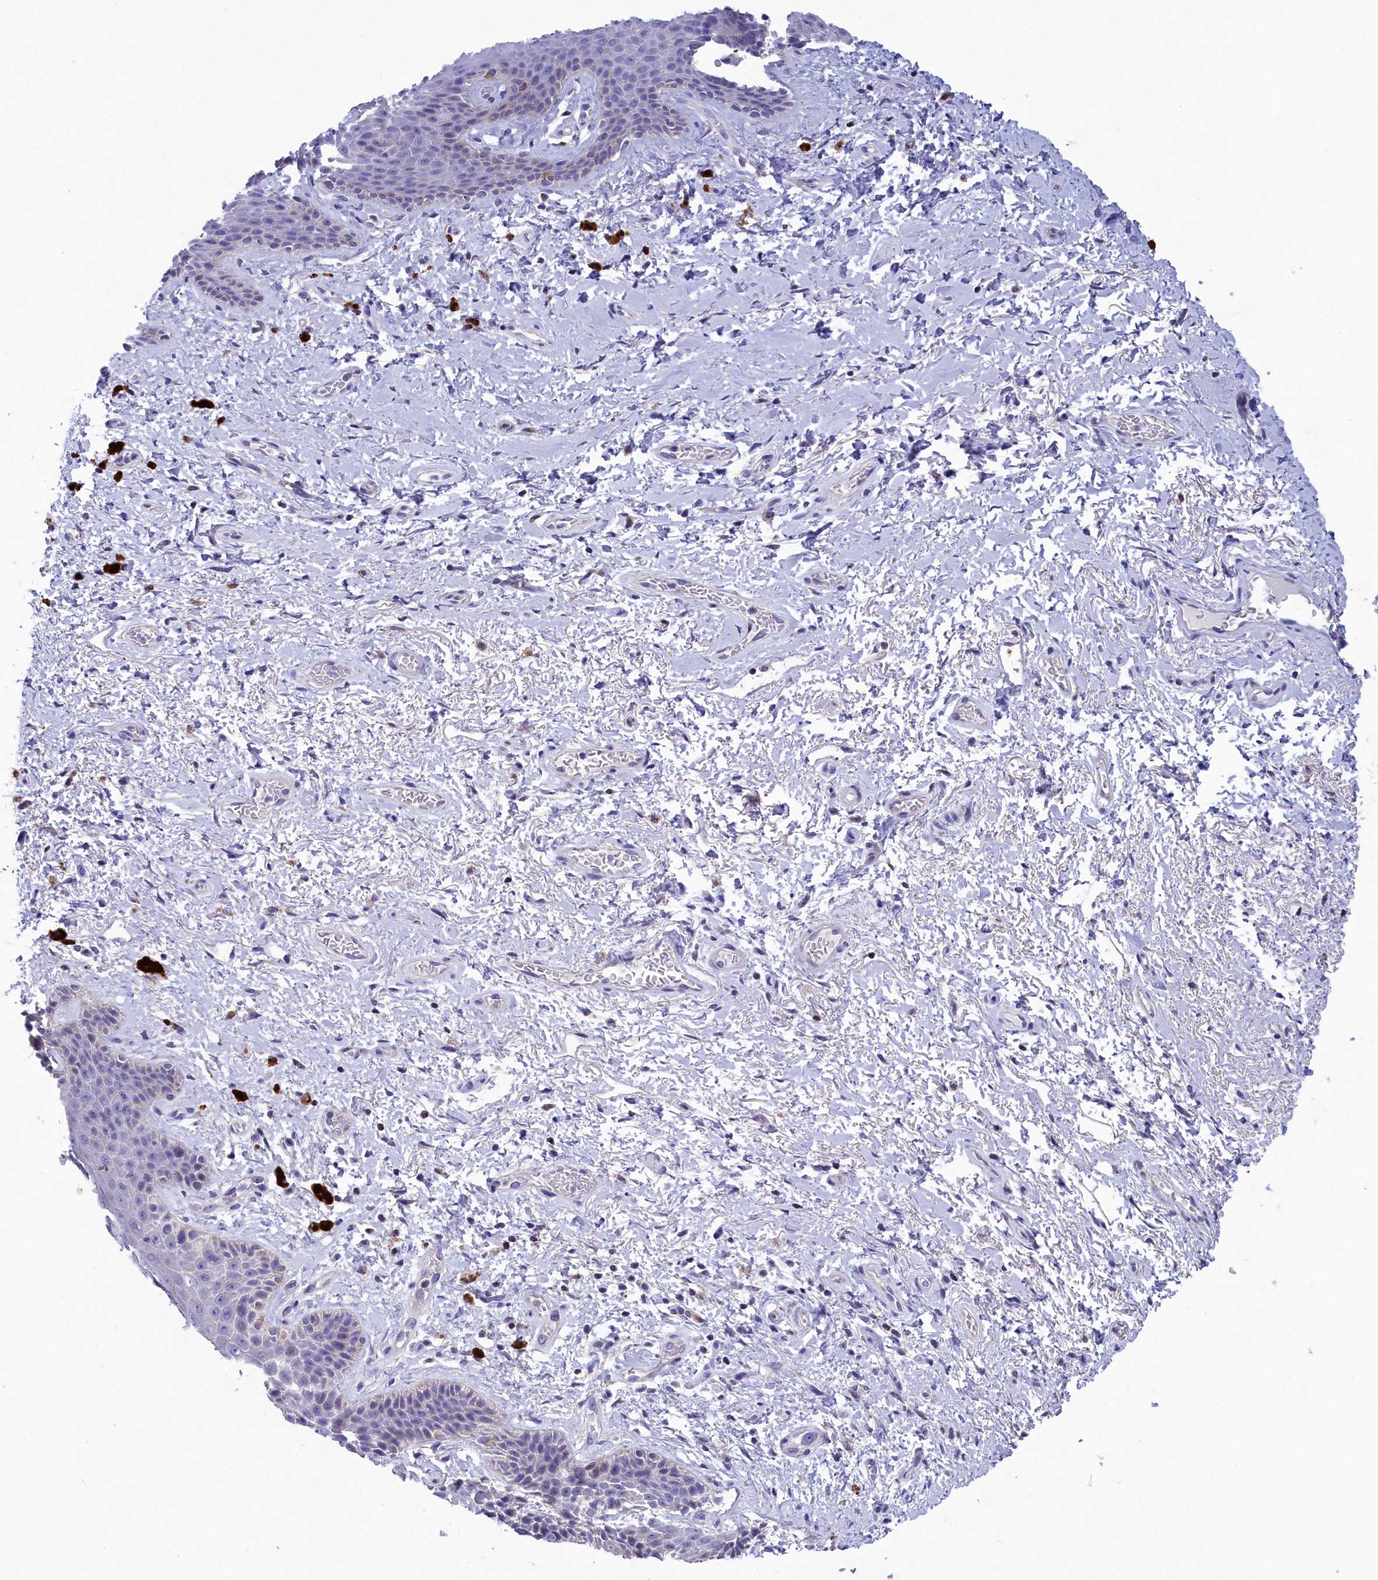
{"staining": {"intensity": "negative", "quantity": "none", "location": "none"}, "tissue": "skin", "cell_type": "Epidermal cells", "image_type": "normal", "snomed": [{"axis": "morphology", "description": "Normal tissue, NOS"}, {"axis": "topography", "description": "Anal"}], "caption": "High magnification brightfield microscopy of benign skin stained with DAB (3,3'-diaminobenzidine) (brown) and counterstained with hematoxylin (blue): epidermal cells show no significant positivity. Nuclei are stained in blue.", "gene": "PRDM12", "patient": {"sex": "female", "age": 46}}